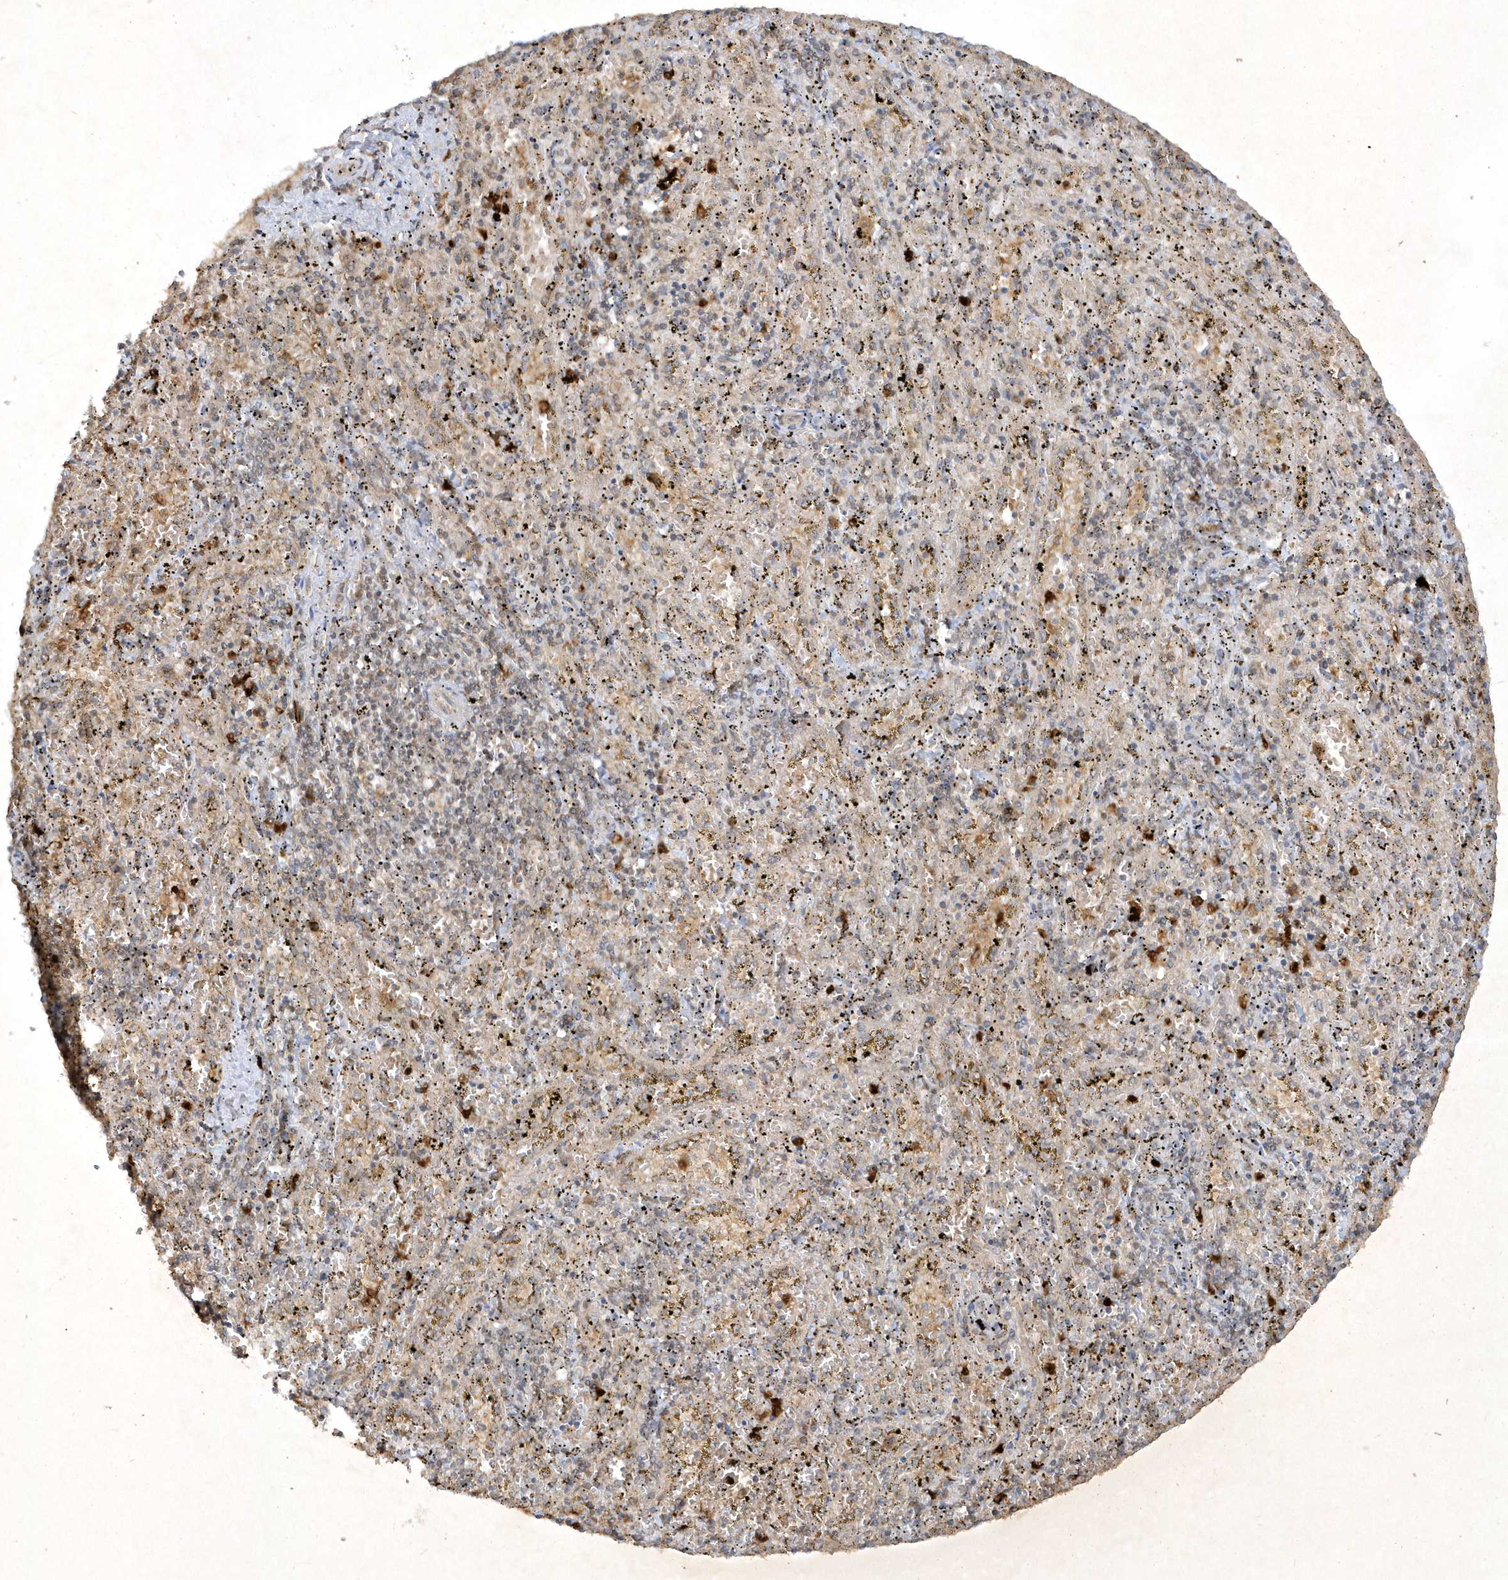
{"staining": {"intensity": "negative", "quantity": "none", "location": "none"}, "tissue": "spleen", "cell_type": "Cells in red pulp", "image_type": "normal", "snomed": [{"axis": "morphology", "description": "Normal tissue, NOS"}, {"axis": "topography", "description": "Spleen"}], "caption": "DAB (3,3'-diaminobenzidine) immunohistochemical staining of unremarkable spleen shows no significant expression in cells in red pulp.", "gene": "ZNF213", "patient": {"sex": "male", "age": 11}}